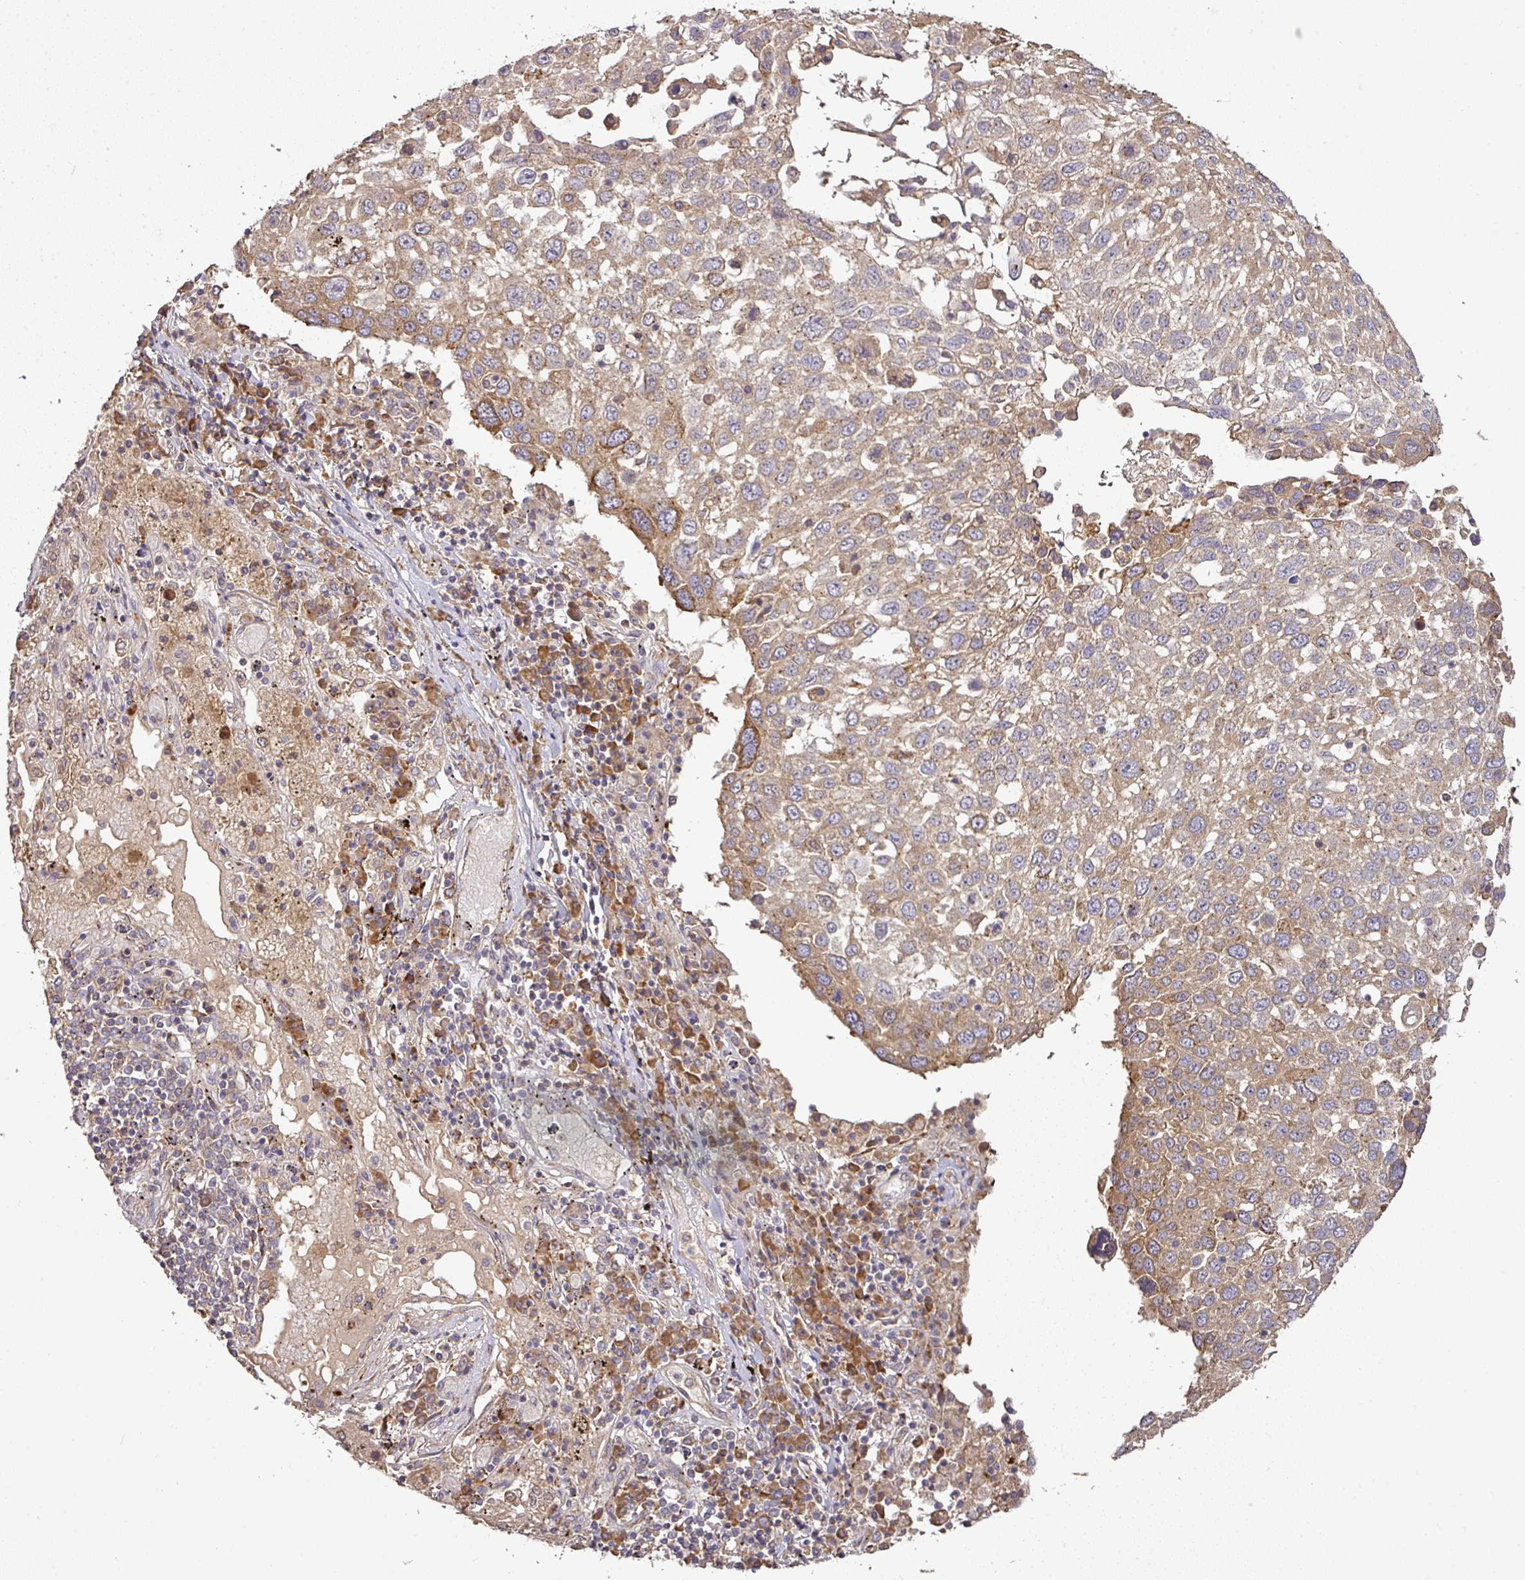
{"staining": {"intensity": "moderate", "quantity": ">75%", "location": "cytoplasmic/membranous"}, "tissue": "lung cancer", "cell_type": "Tumor cells", "image_type": "cancer", "snomed": [{"axis": "morphology", "description": "Squamous cell carcinoma, NOS"}, {"axis": "topography", "description": "Lung"}], "caption": "Immunohistochemical staining of lung cancer displays medium levels of moderate cytoplasmic/membranous staining in approximately >75% of tumor cells.", "gene": "GALP", "patient": {"sex": "male", "age": 65}}